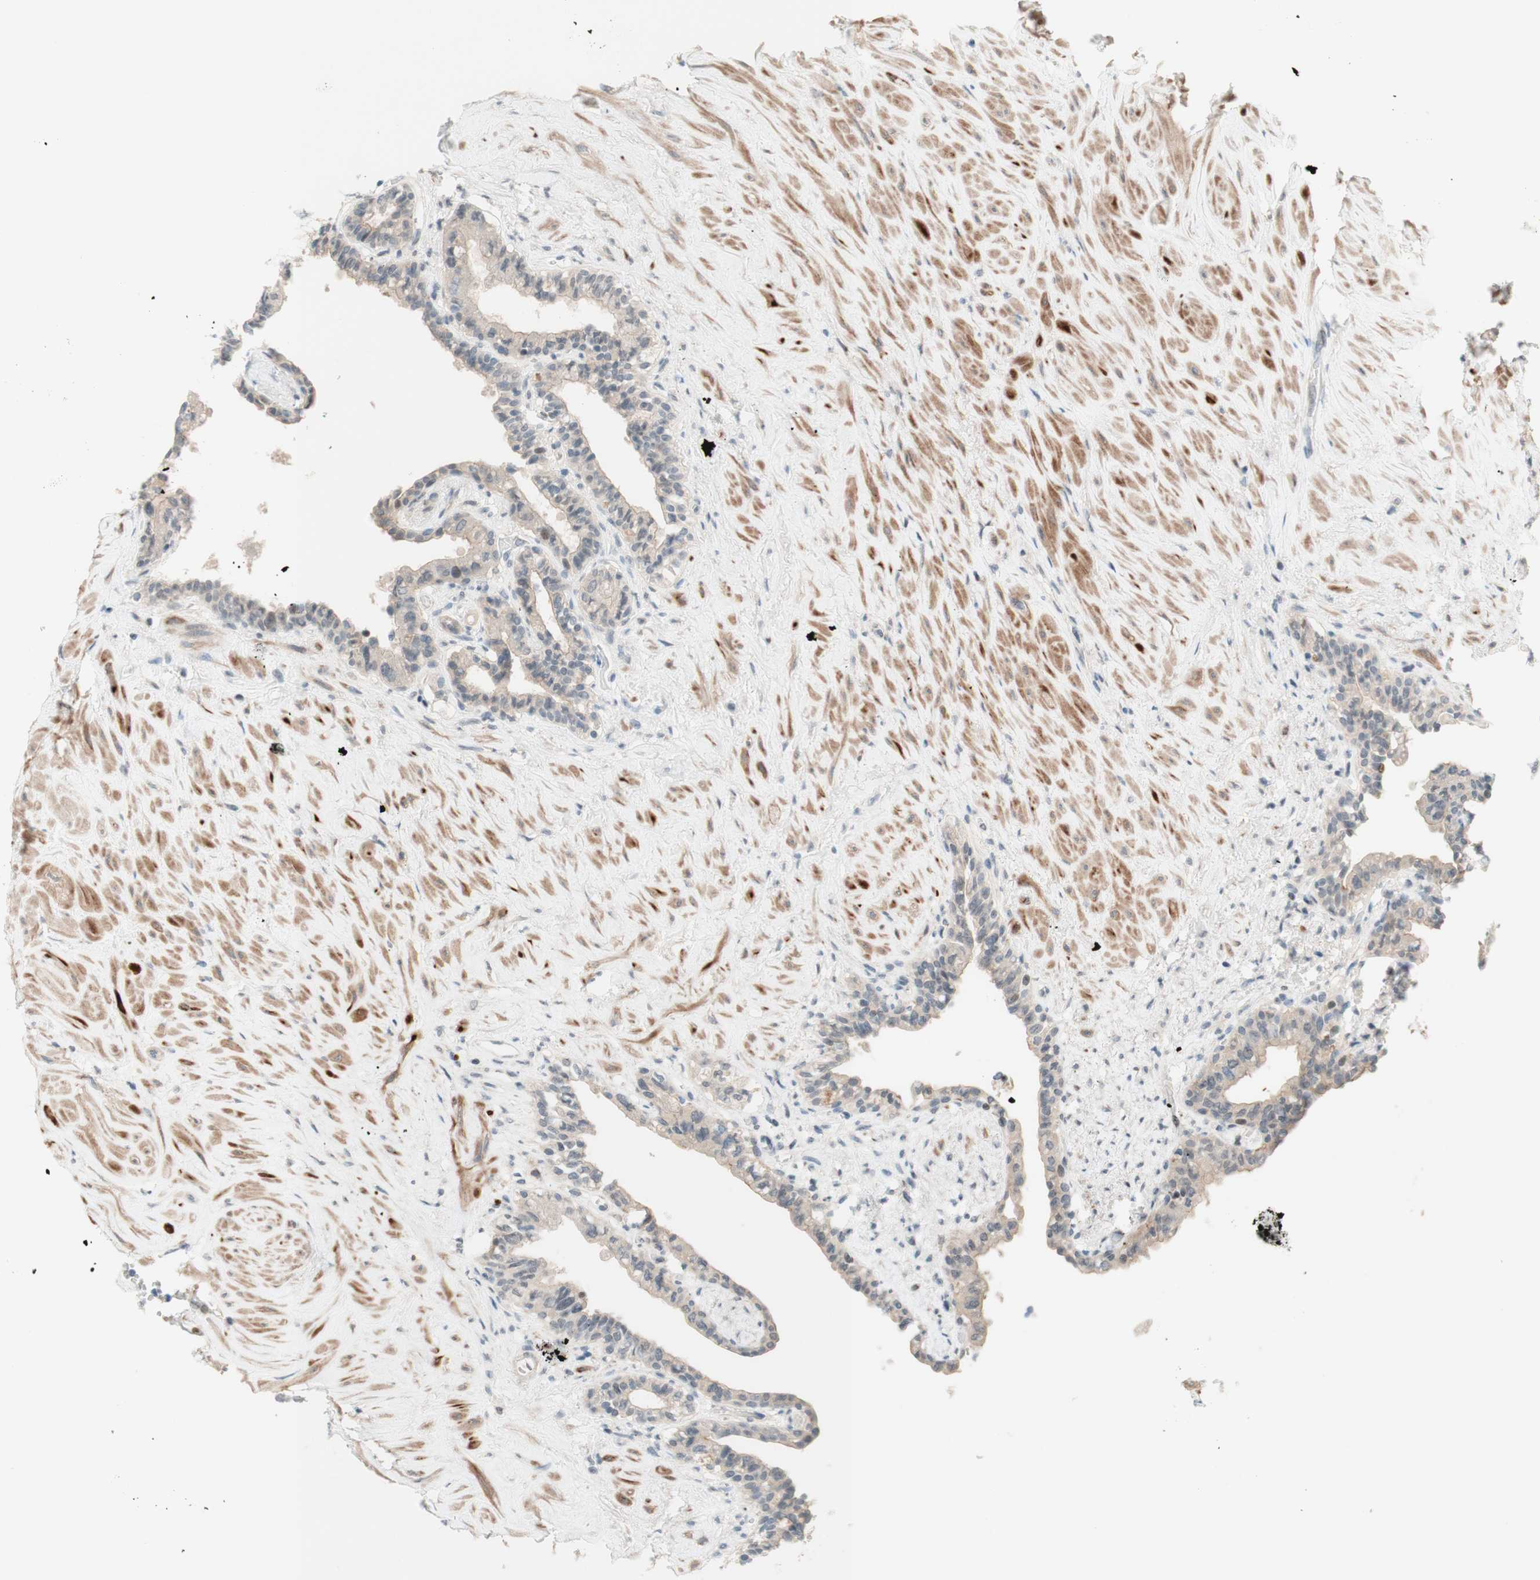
{"staining": {"intensity": "weak", "quantity": "<25%", "location": "cytoplasmic/membranous"}, "tissue": "seminal vesicle", "cell_type": "Glandular cells", "image_type": "normal", "snomed": [{"axis": "morphology", "description": "Normal tissue, NOS"}, {"axis": "topography", "description": "Seminal veicle"}], "caption": "A high-resolution image shows IHC staining of benign seminal vesicle, which demonstrates no significant staining in glandular cells.", "gene": "JPH1", "patient": {"sex": "male", "age": 63}}